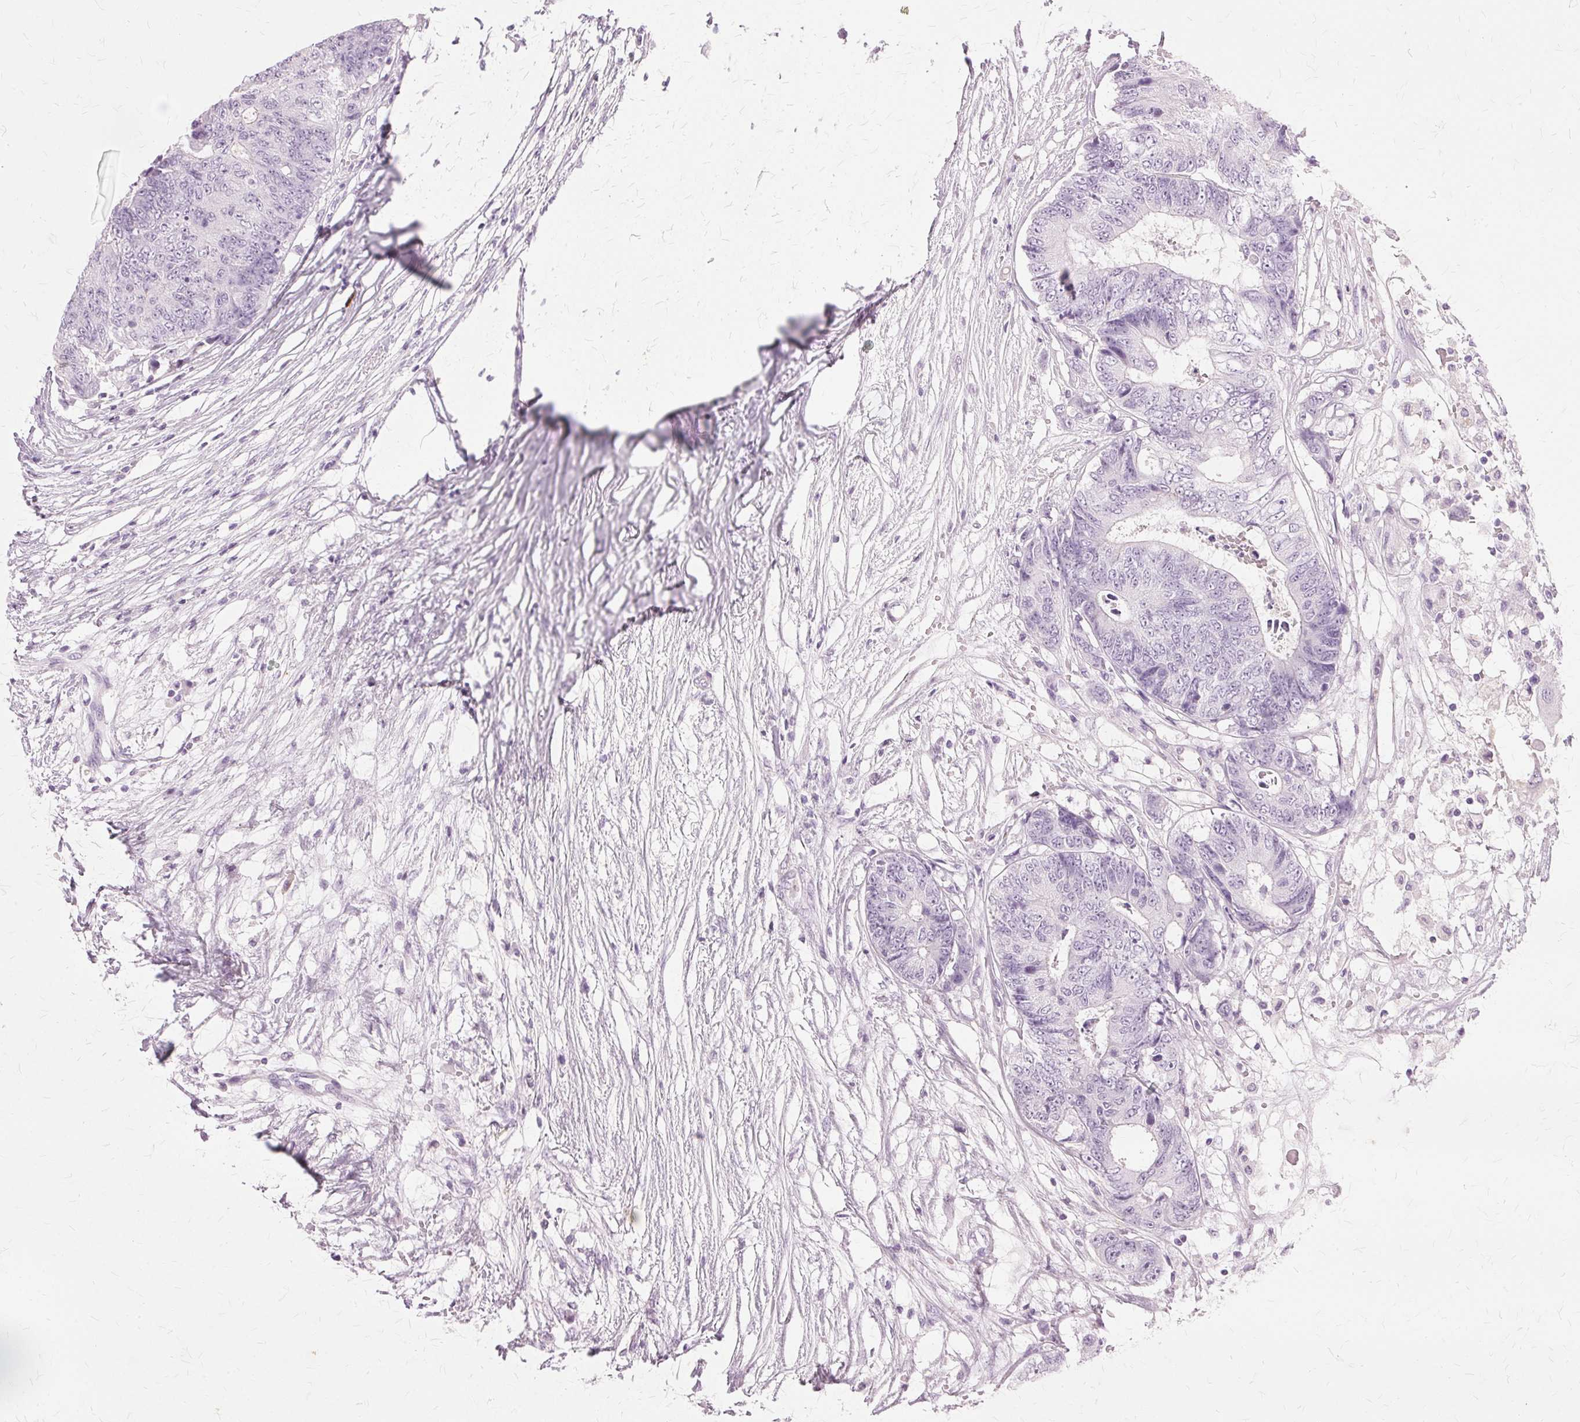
{"staining": {"intensity": "negative", "quantity": "none", "location": "none"}, "tissue": "colorectal cancer", "cell_type": "Tumor cells", "image_type": "cancer", "snomed": [{"axis": "morphology", "description": "Adenocarcinoma, NOS"}, {"axis": "topography", "description": "Colon"}], "caption": "Immunohistochemistry (IHC) image of neoplastic tissue: colorectal cancer stained with DAB demonstrates no significant protein positivity in tumor cells.", "gene": "SLC45A3", "patient": {"sex": "female", "age": 48}}